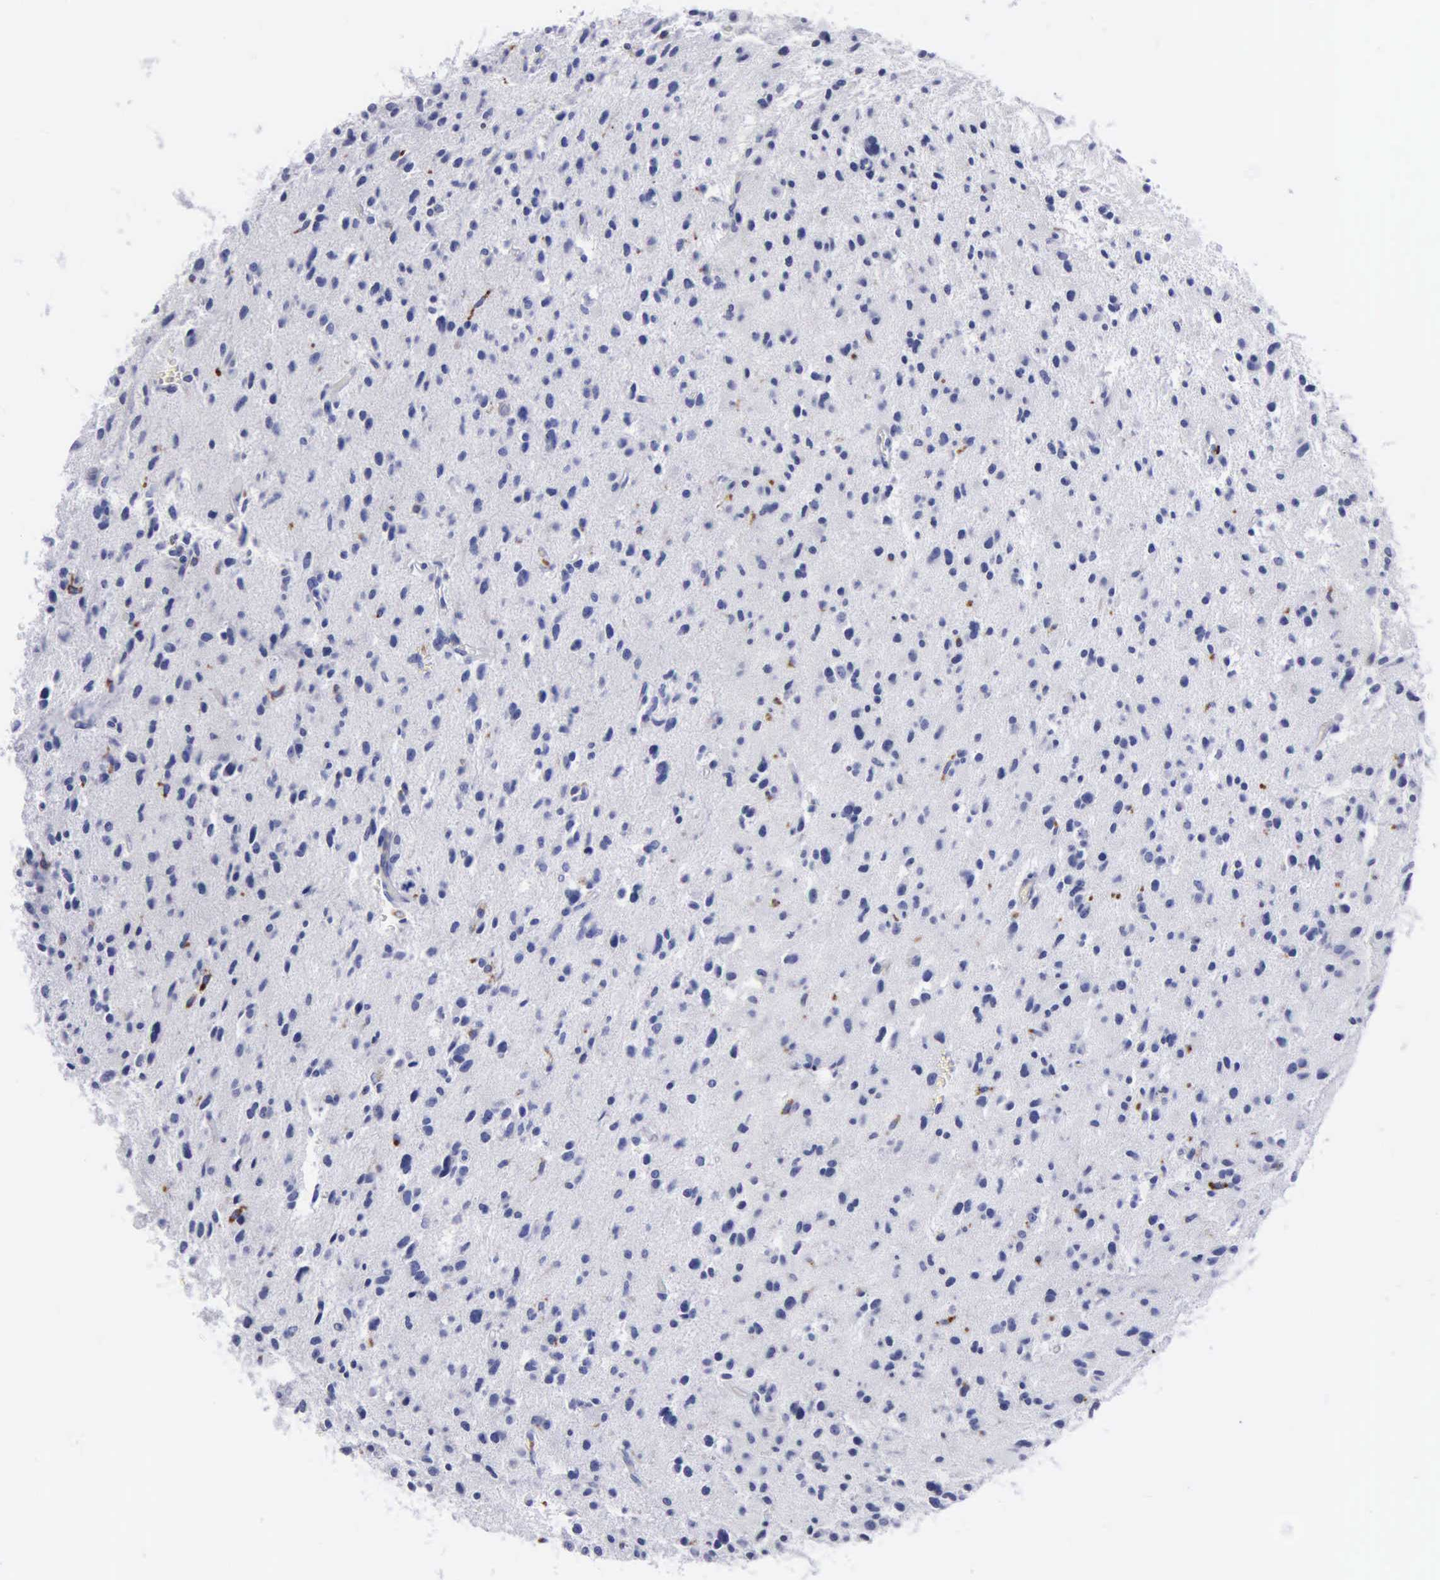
{"staining": {"intensity": "negative", "quantity": "none", "location": "none"}, "tissue": "glioma", "cell_type": "Tumor cells", "image_type": "cancer", "snomed": [{"axis": "morphology", "description": "Glioma, malignant, Low grade"}, {"axis": "topography", "description": "Brain"}], "caption": "IHC histopathology image of human low-grade glioma (malignant) stained for a protein (brown), which demonstrates no positivity in tumor cells.", "gene": "CTSL", "patient": {"sex": "female", "age": 46}}